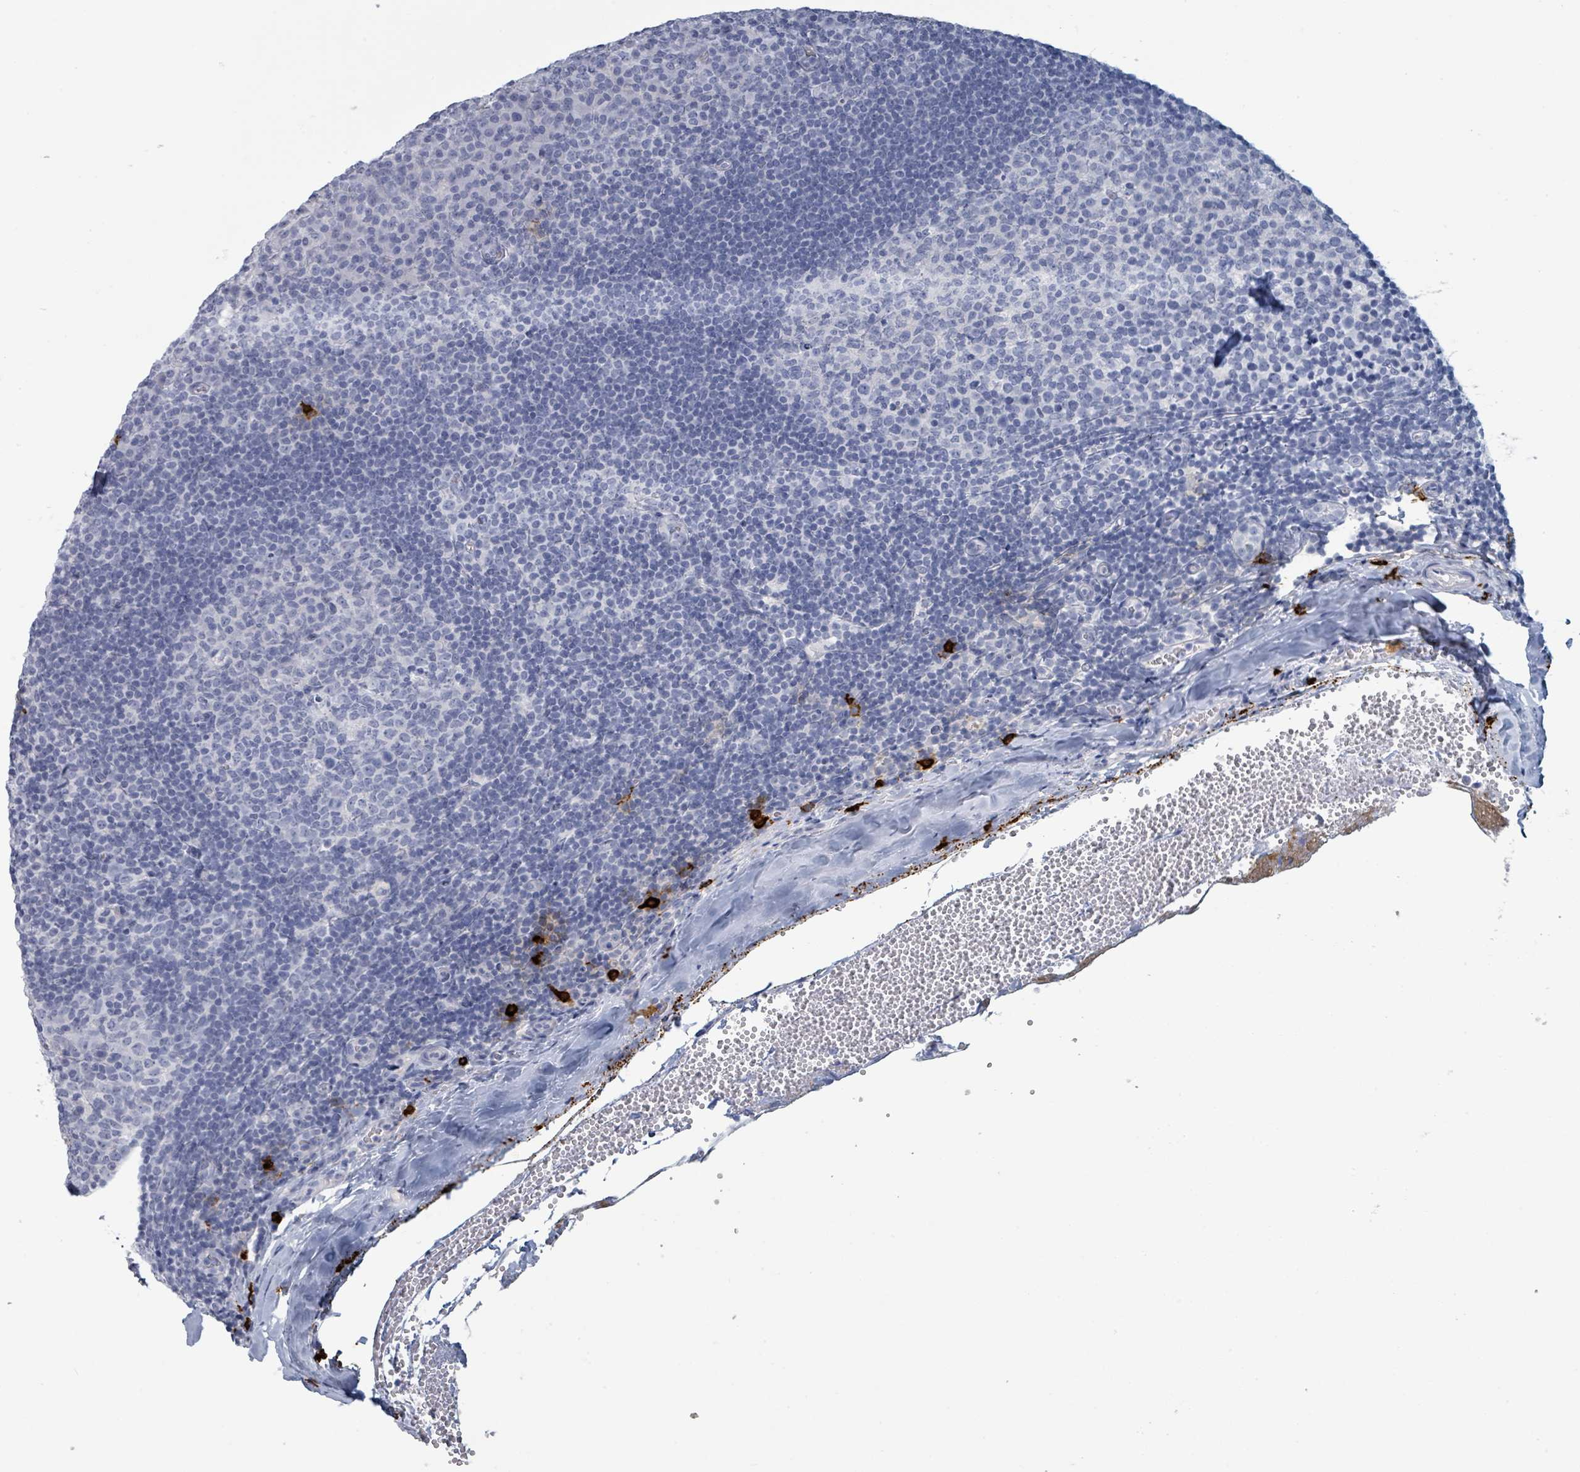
{"staining": {"intensity": "negative", "quantity": "none", "location": "none"}, "tissue": "tonsil", "cell_type": "Germinal center cells", "image_type": "normal", "snomed": [{"axis": "morphology", "description": "Normal tissue, NOS"}, {"axis": "topography", "description": "Tonsil"}], "caption": "Histopathology image shows no protein expression in germinal center cells of benign tonsil. (Brightfield microscopy of DAB (3,3'-diaminobenzidine) immunohistochemistry (IHC) at high magnification).", "gene": "VPS13D", "patient": {"sex": "male", "age": 17}}